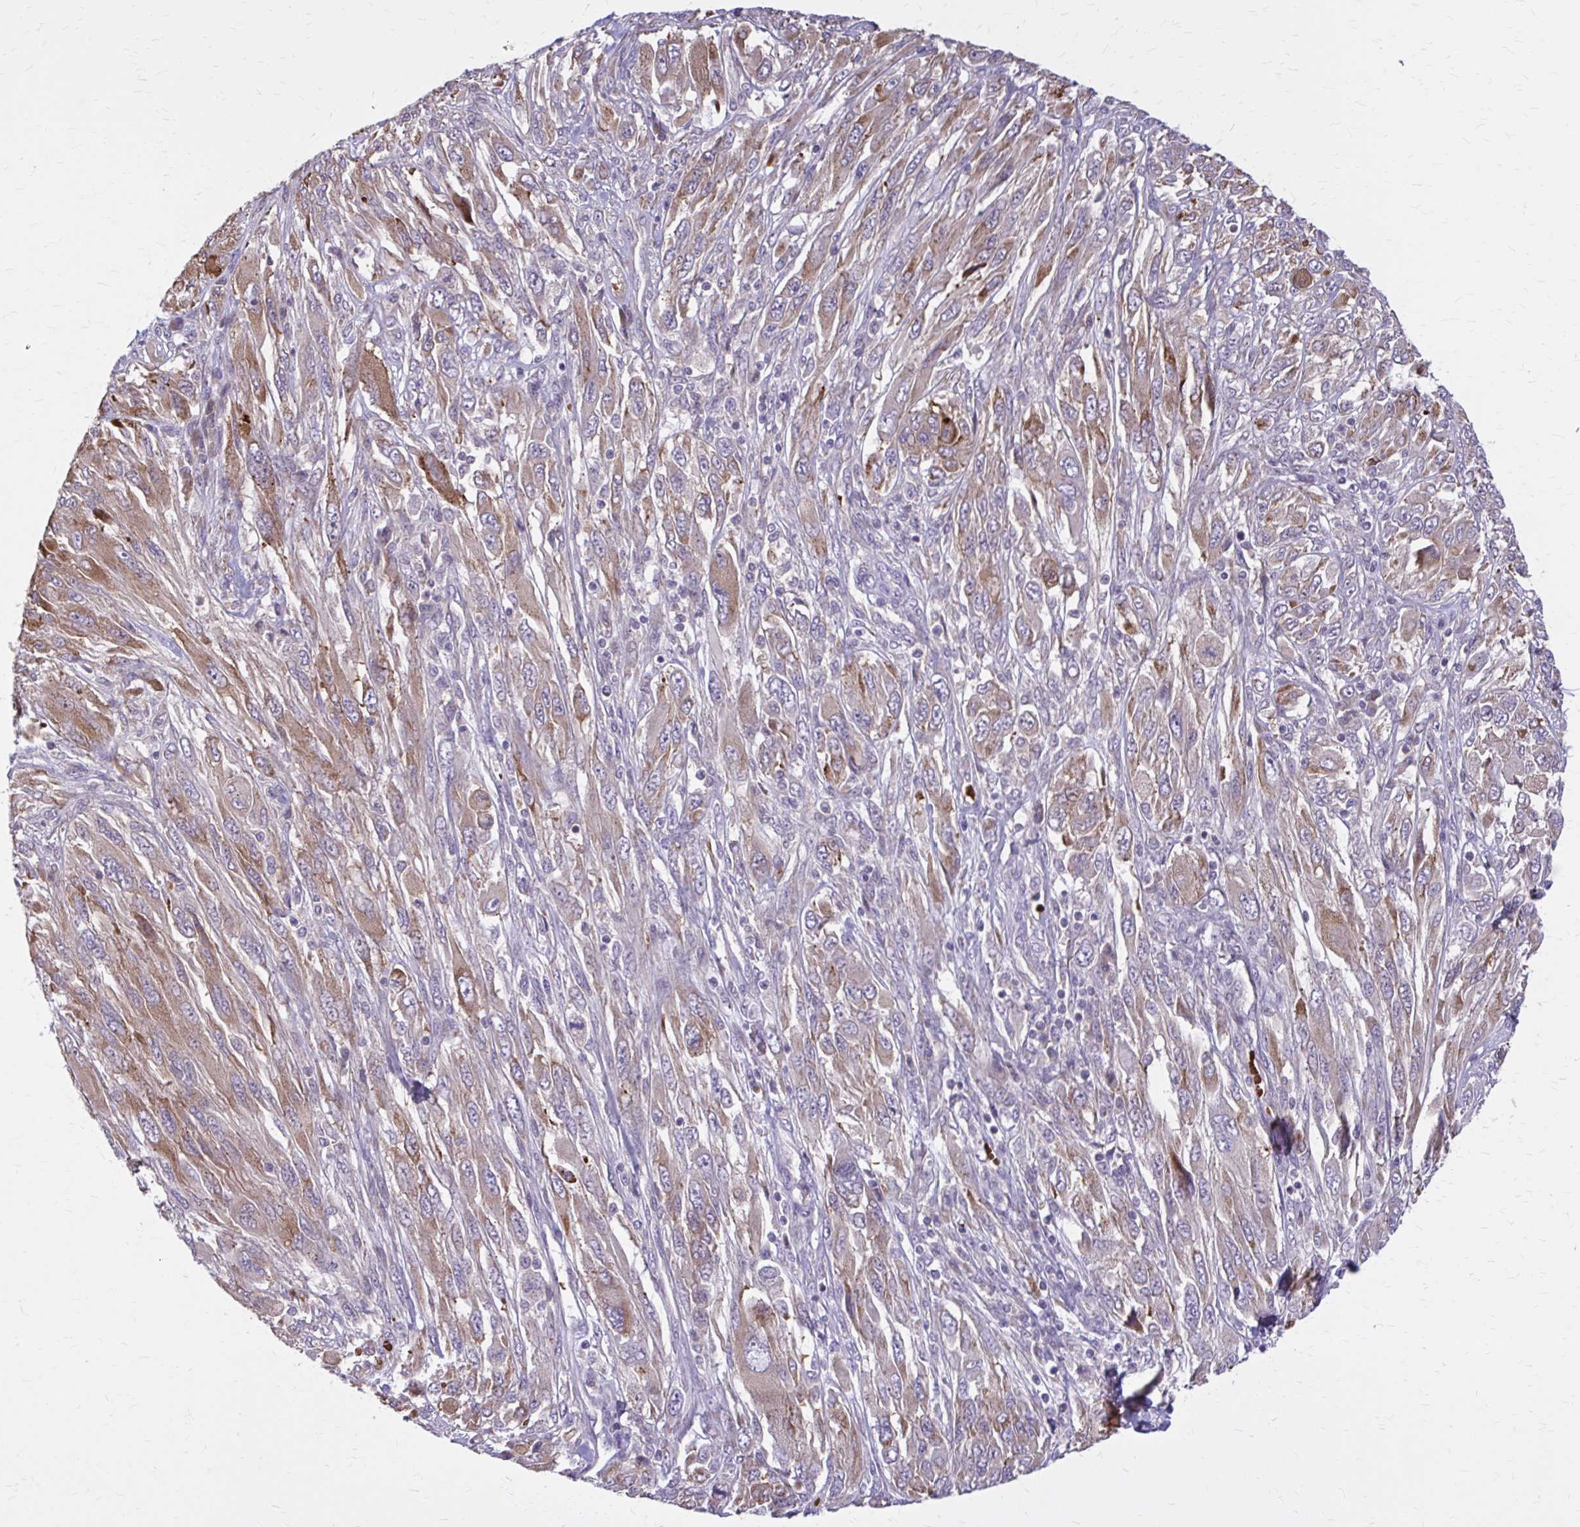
{"staining": {"intensity": "moderate", "quantity": "25%-75%", "location": "cytoplasmic/membranous"}, "tissue": "melanoma", "cell_type": "Tumor cells", "image_type": "cancer", "snomed": [{"axis": "morphology", "description": "Malignant melanoma, NOS"}, {"axis": "topography", "description": "Skin"}], "caption": "Protein analysis of malignant melanoma tissue exhibits moderate cytoplasmic/membranous positivity in about 25%-75% of tumor cells.", "gene": "SNF8", "patient": {"sex": "female", "age": 91}}